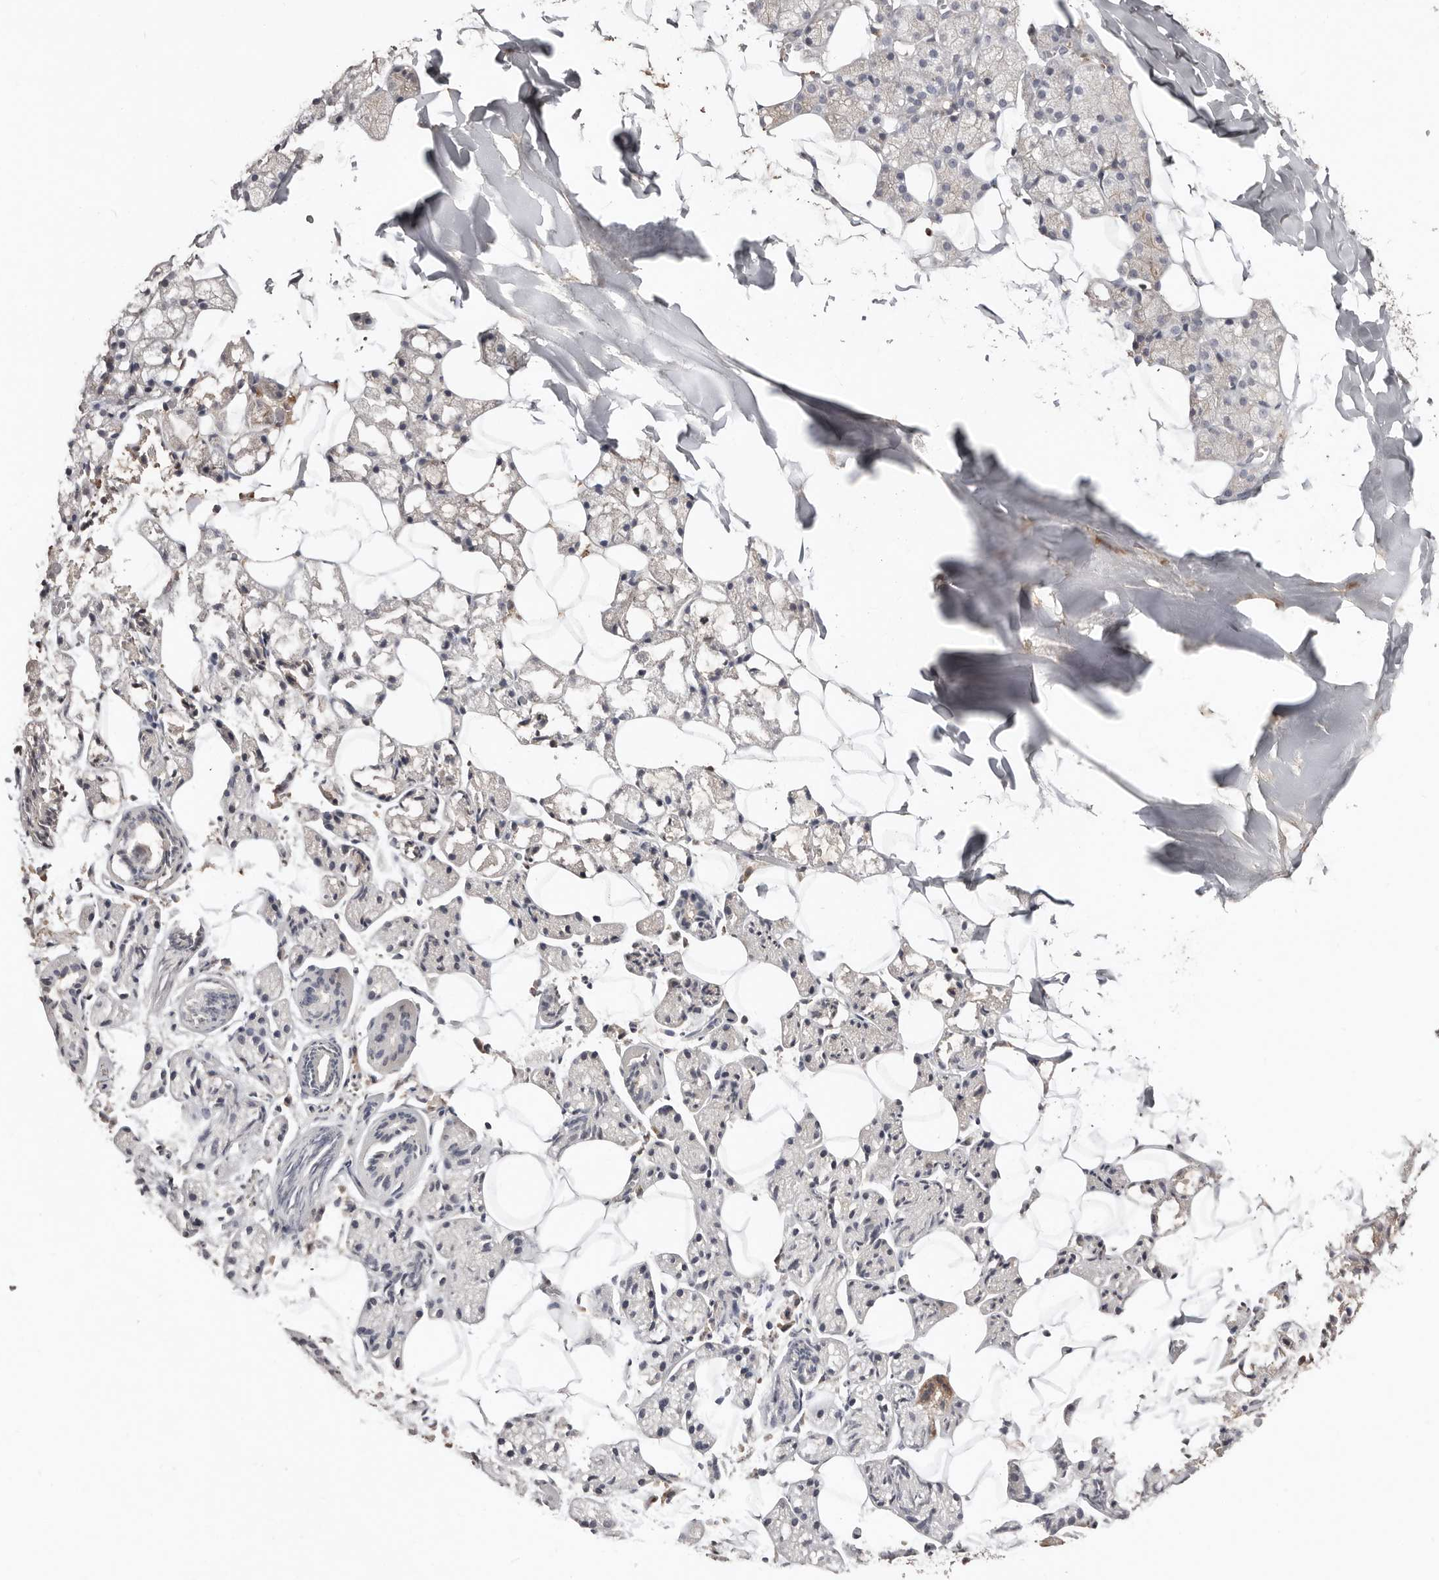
{"staining": {"intensity": "weak", "quantity": "<25%", "location": "cytoplasmic/membranous"}, "tissue": "salivary gland", "cell_type": "Glandular cells", "image_type": "normal", "snomed": [{"axis": "morphology", "description": "Normal tissue, NOS"}, {"axis": "topography", "description": "Salivary gland"}], "caption": "Immunohistochemistry (IHC) micrograph of benign salivary gland: salivary gland stained with DAB demonstrates no significant protein expression in glandular cells.", "gene": "SLC39A2", "patient": {"sex": "female", "age": 33}}